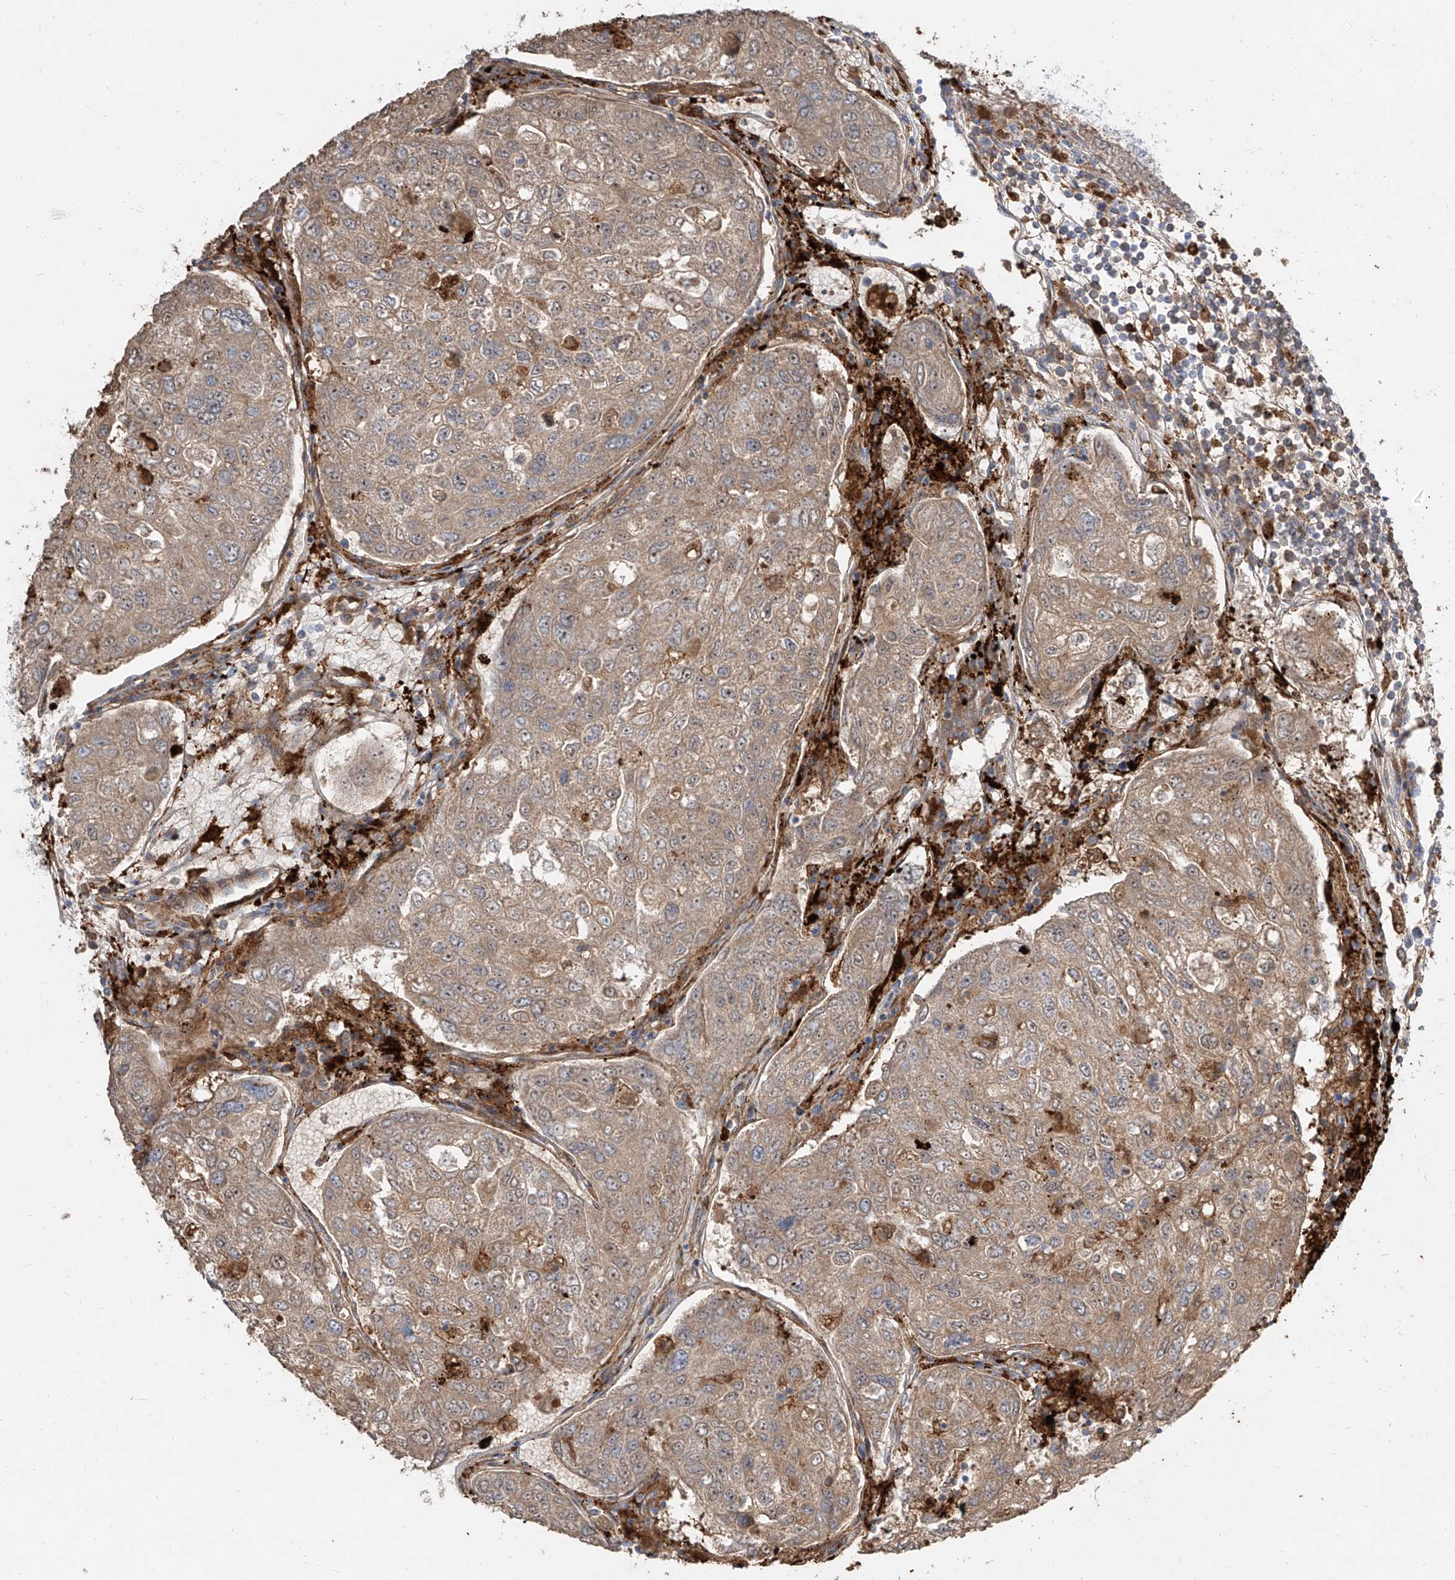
{"staining": {"intensity": "weak", "quantity": ">75%", "location": "cytoplasmic/membranous"}, "tissue": "urothelial cancer", "cell_type": "Tumor cells", "image_type": "cancer", "snomed": [{"axis": "morphology", "description": "Urothelial carcinoma, High grade"}, {"axis": "topography", "description": "Lymph node"}, {"axis": "topography", "description": "Urinary bladder"}], "caption": "Weak cytoplasmic/membranous protein staining is present in about >75% of tumor cells in high-grade urothelial carcinoma. (DAB (3,3'-diaminobenzidine) IHC with brightfield microscopy, high magnification).", "gene": "KYNU", "patient": {"sex": "male", "age": 51}}